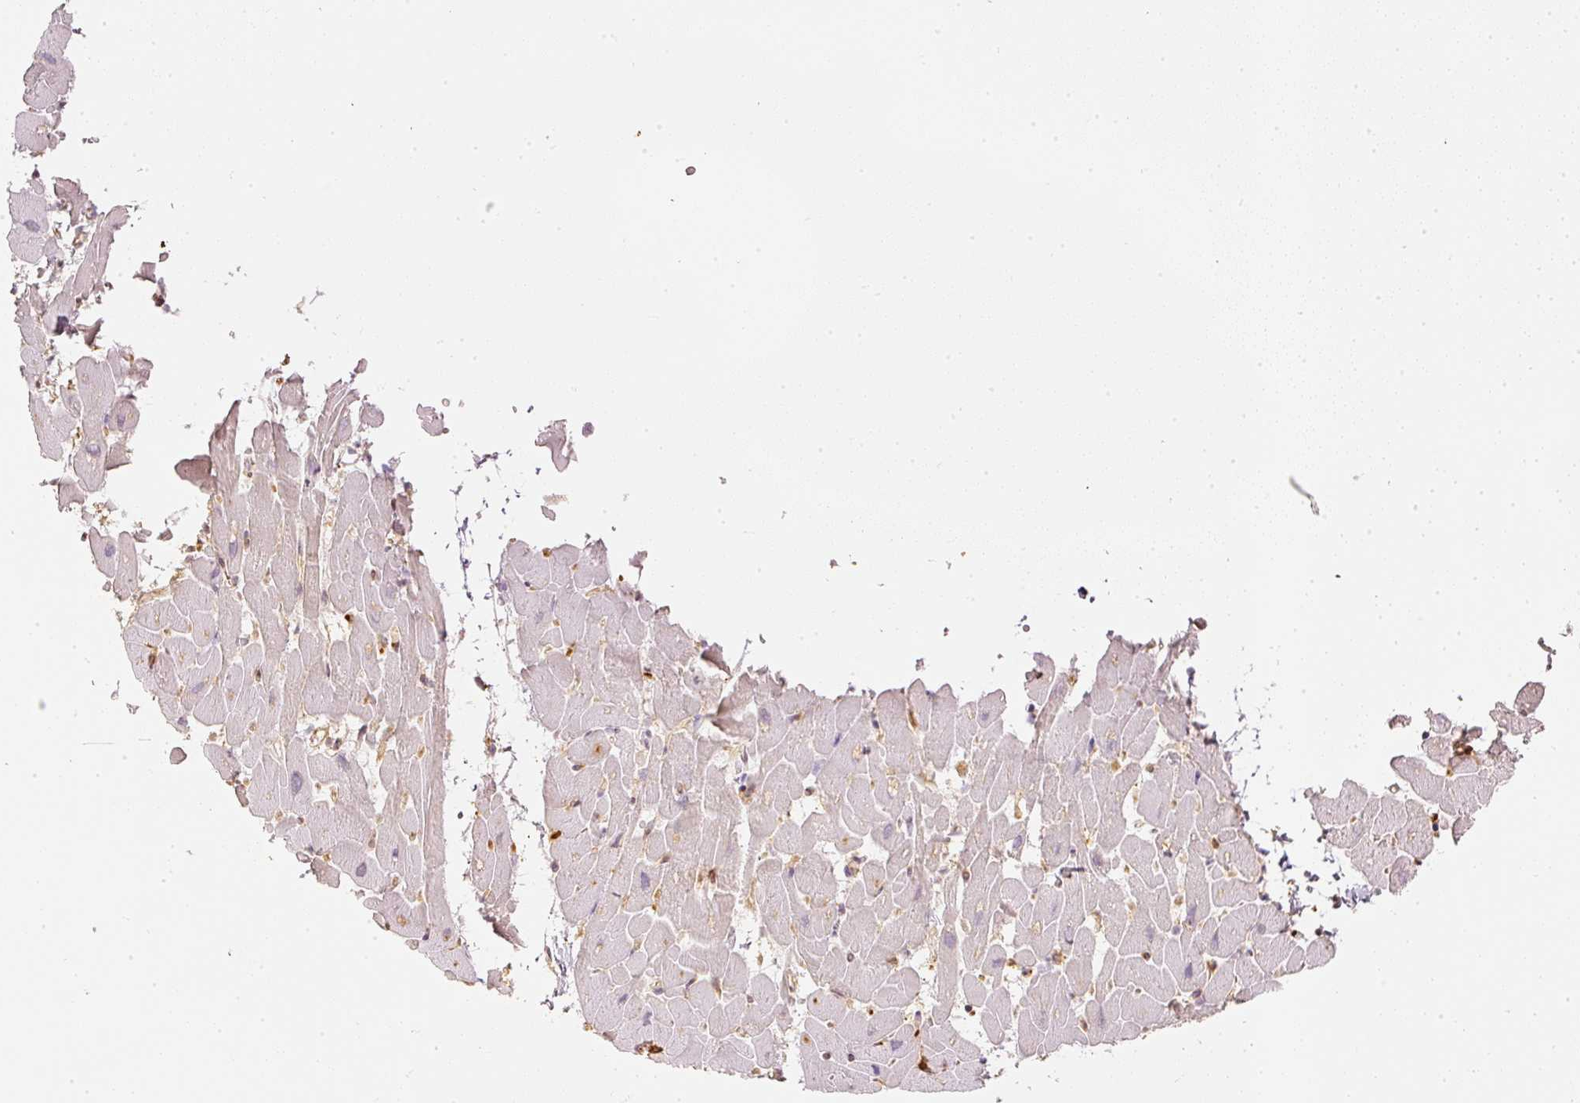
{"staining": {"intensity": "negative", "quantity": "none", "location": "none"}, "tissue": "heart muscle", "cell_type": "Cardiomyocytes", "image_type": "normal", "snomed": [{"axis": "morphology", "description": "Normal tissue, NOS"}, {"axis": "topography", "description": "Heart"}], "caption": "Human heart muscle stained for a protein using immunohistochemistry (IHC) reveals no positivity in cardiomyocytes.", "gene": "PFN1", "patient": {"sex": "male", "age": 37}}